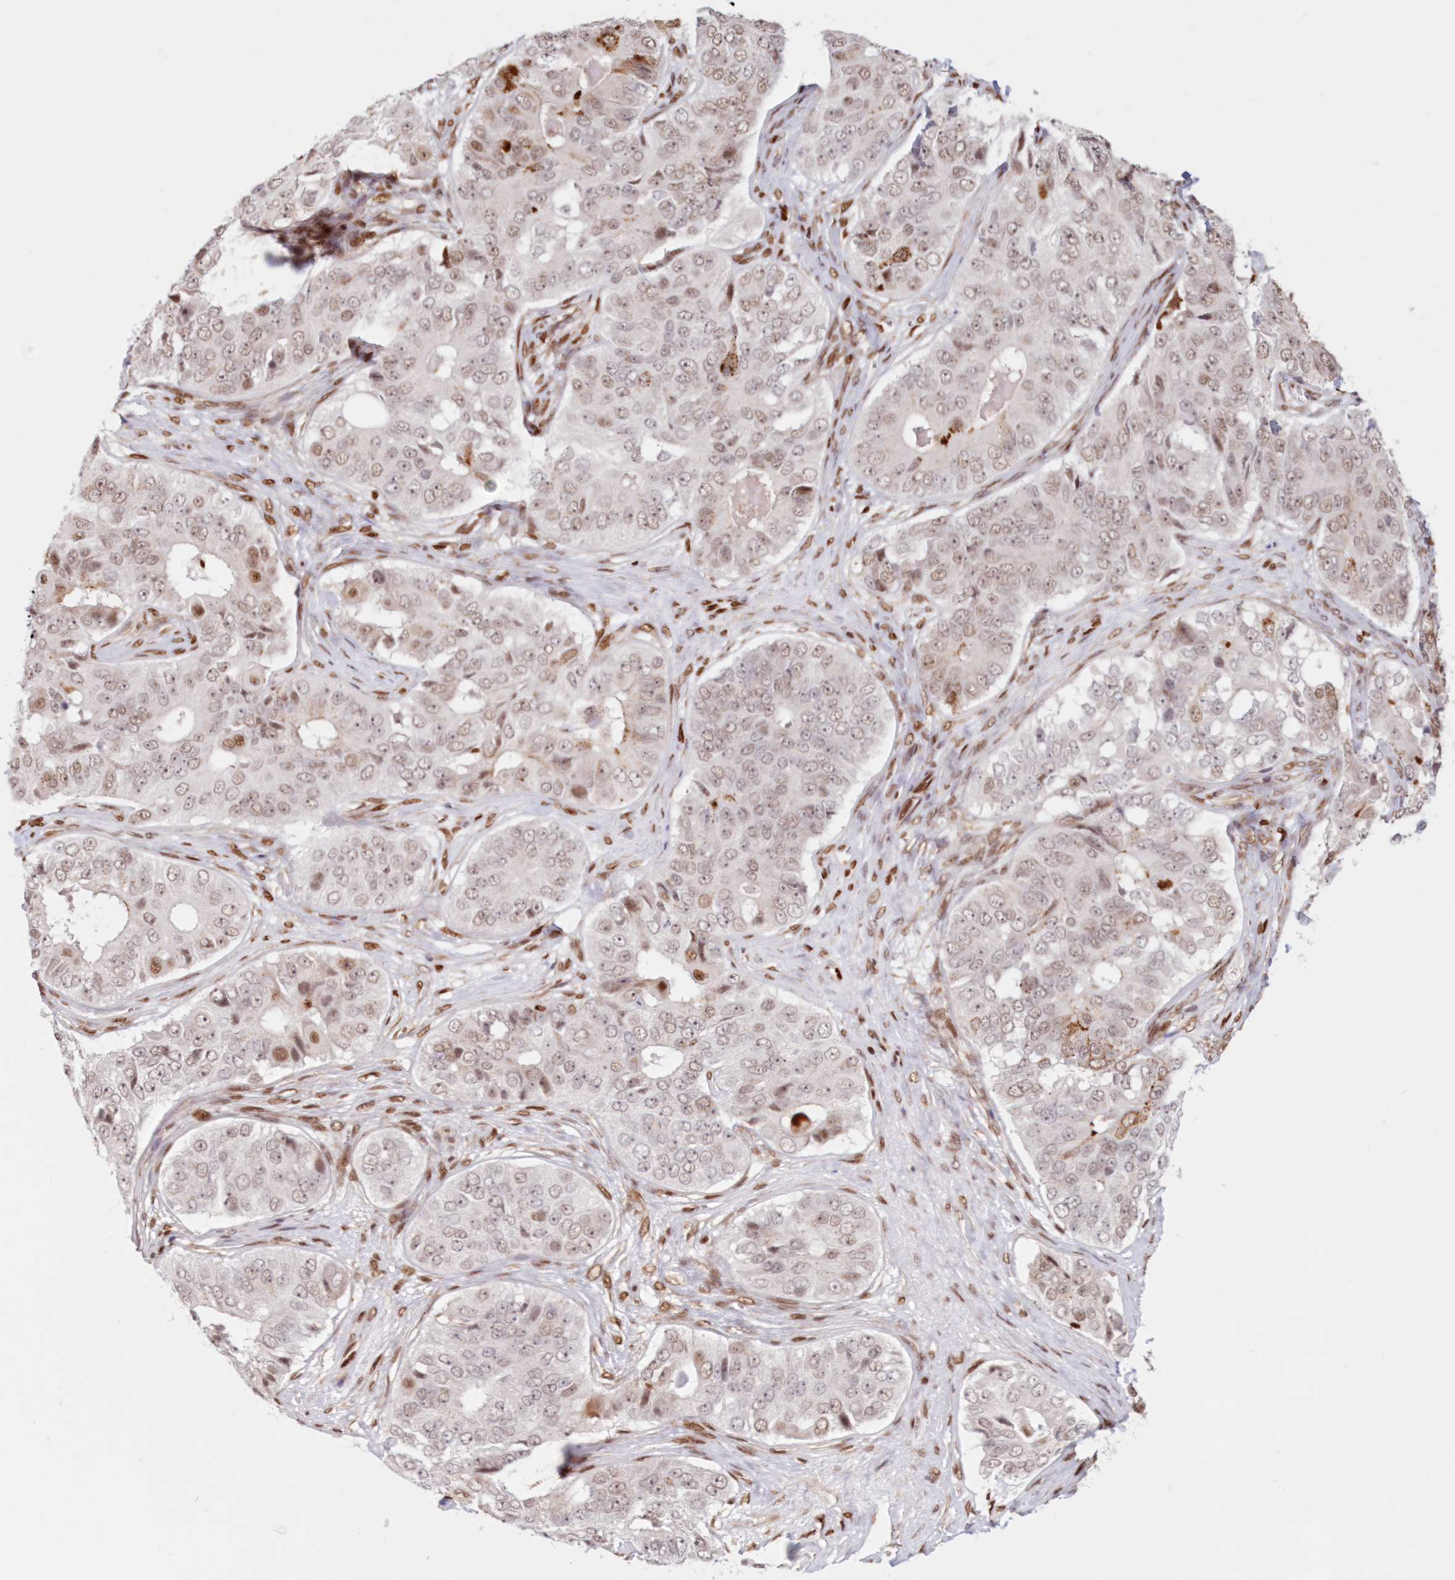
{"staining": {"intensity": "moderate", "quantity": "<25%", "location": "cytoplasmic/membranous,nuclear"}, "tissue": "ovarian cancer", "cell_type": "Tumor cells", "image_type": "cancer", "snomed": [{"axis": "morphology", "description": "Carcinoma, endometroid"}, {"axis": "topography", "description": "Ovary"}], "caption": "An image of human ovarian endometroid carcinoma stained for a protein exhibits moderate cytoplasmic/membranous and nuclear brown staining in tumor cells. (DAB IHC, brown staining for protein, blue staining for nuclei).", "gene": "POLR2B", "patient": {"sex": "female", "age": 51}}